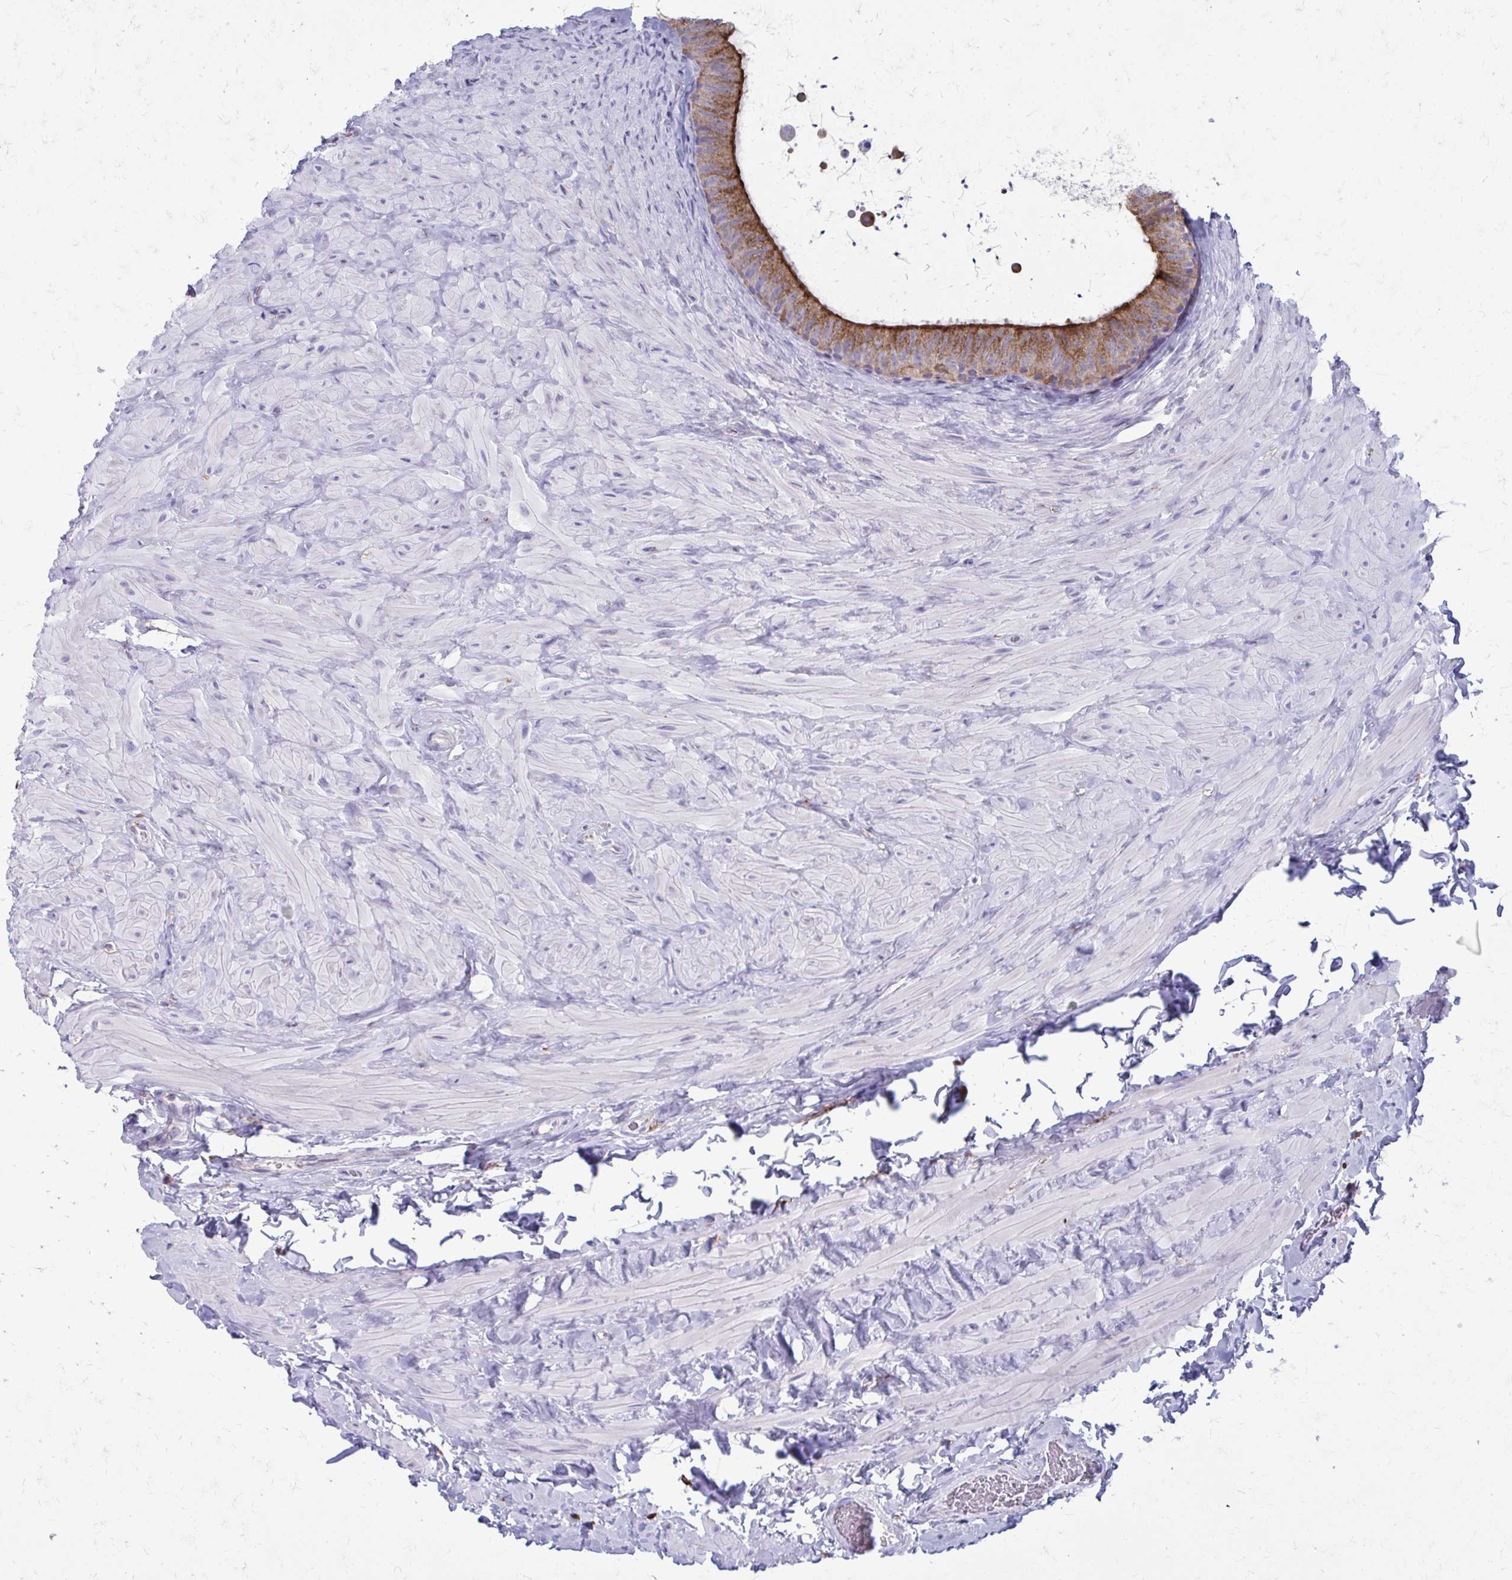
{"staining": {"intensity": "strong", "quantity": "25%-75%", "location": "cytoplasmic/membranous"}, "tissue": "epididymis", "cell_type": "Glandular cells", "image_type": "normal", "snomed": [{"axis": "morphology", "description": "Normal tissue, NOS"}, {"axis": "topography", "description": "Epididymis, spermatic cord, NOS"}, {"axis": "topography", "description": "Epididymis"}], "caption": "Immunohistochemistry of unremarkable human epididymis displays high levels of strong cytoplasmic/membranous expression in approximately 25%-75% of glandular cells. The staining is performed using DAB (3,3'-diaminobenzidine) brown chromogen to label protein expression. The nuclei are counter-stained blue using hematoxylin.", "gene": "CLTA", "patient": {"sex": "male", "age": 31}}